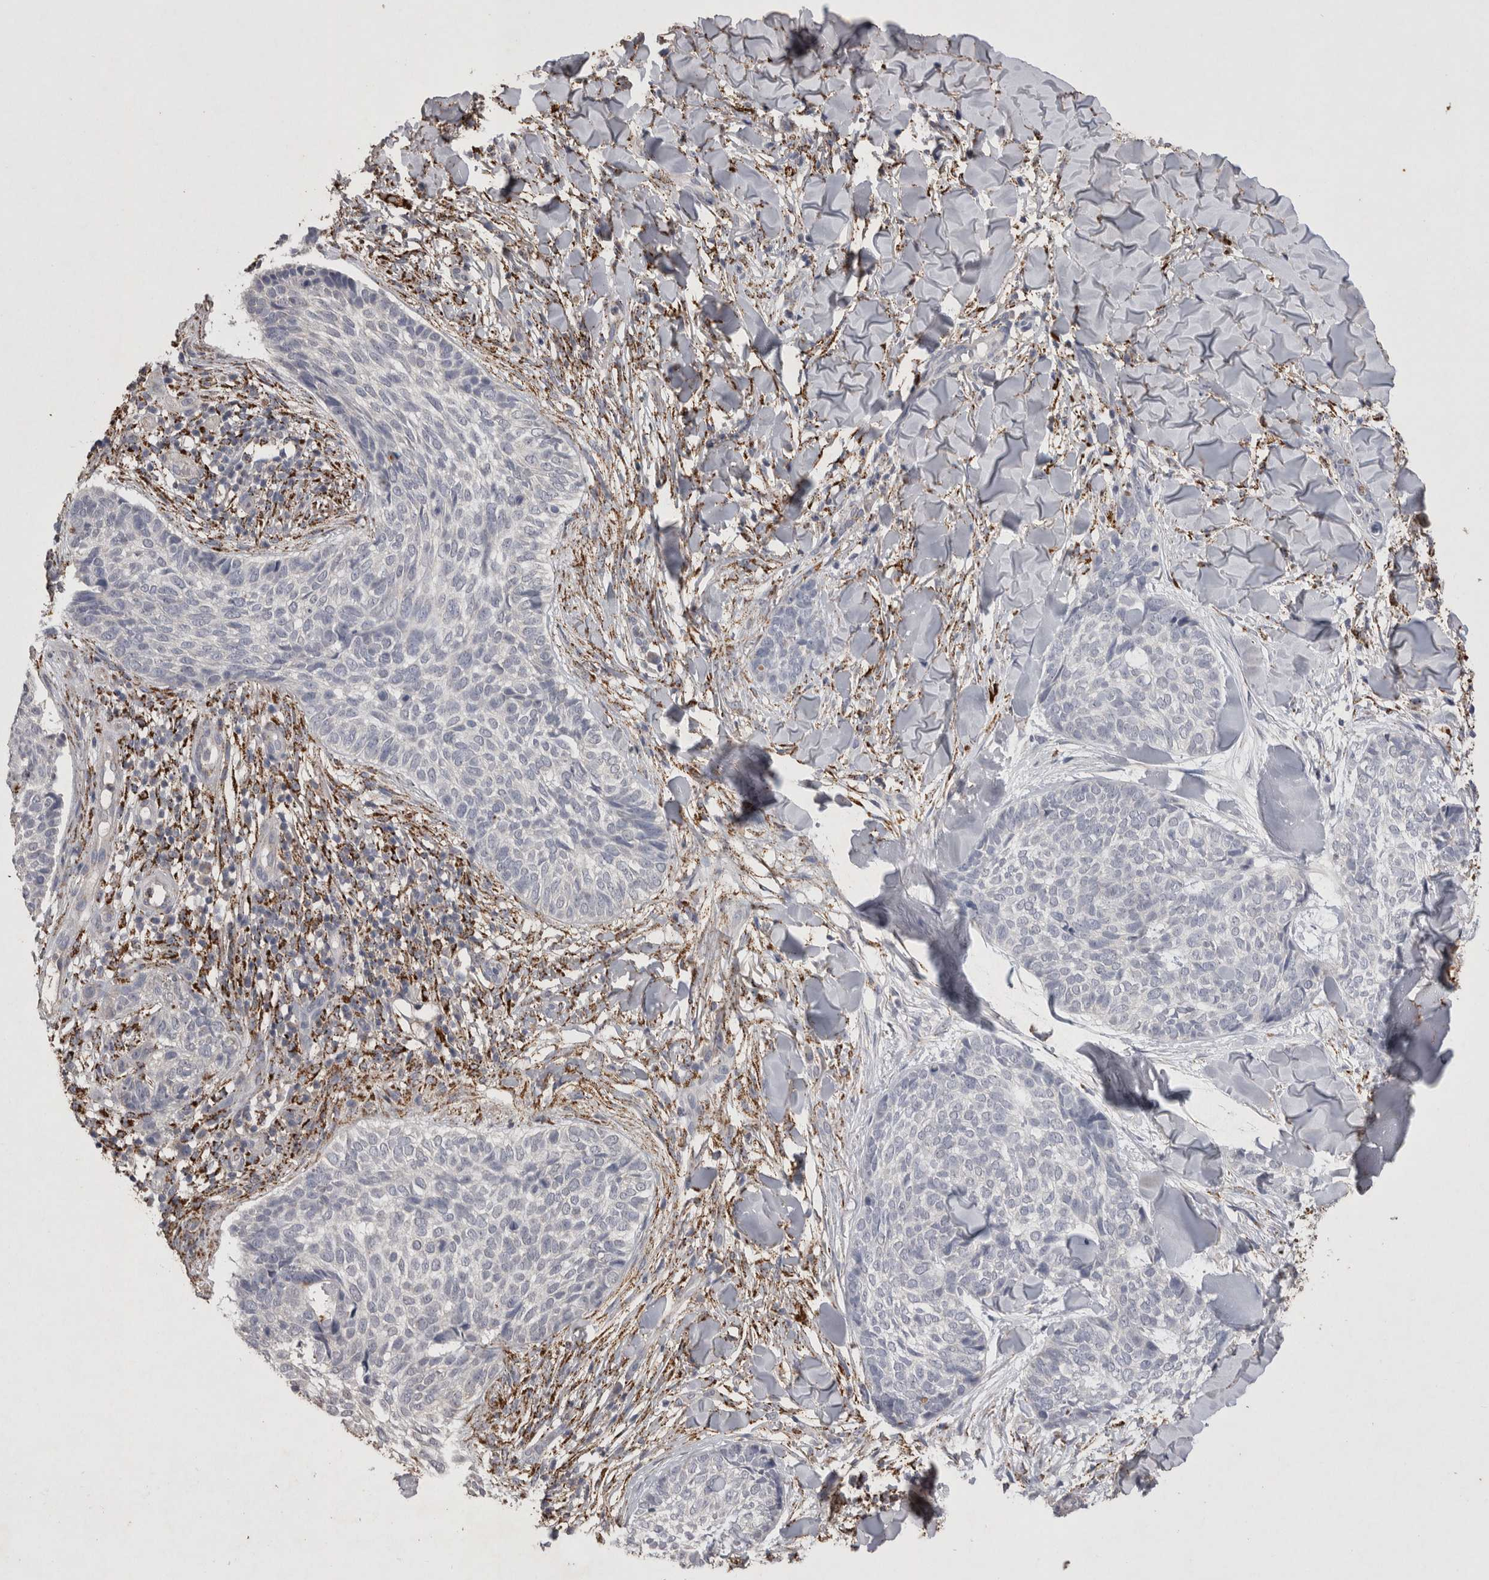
{"staining": {"intensity": "negative", "quantity": "none", "location": "none"}, "tissue": "skin cancer", "cell_type": "Tumor cells", "image_type": "cancer", "snomed": [{"axis": "morphology", "description": "Normal tissue, NOS"}, {"axis": "morphology", "description": "Basal cell carcinoma"}, {"axis": "topography", "description": "Skin"}], "caption": "High power microscopy photomicrograph of an immunohistochemistry (IHC) micrograph of skin cancer, revealing no significant expression in tumor cells. Nuclei are stained in blue.", "gene": "DKK3", "patient": {"sex": "male", "age": 67}}